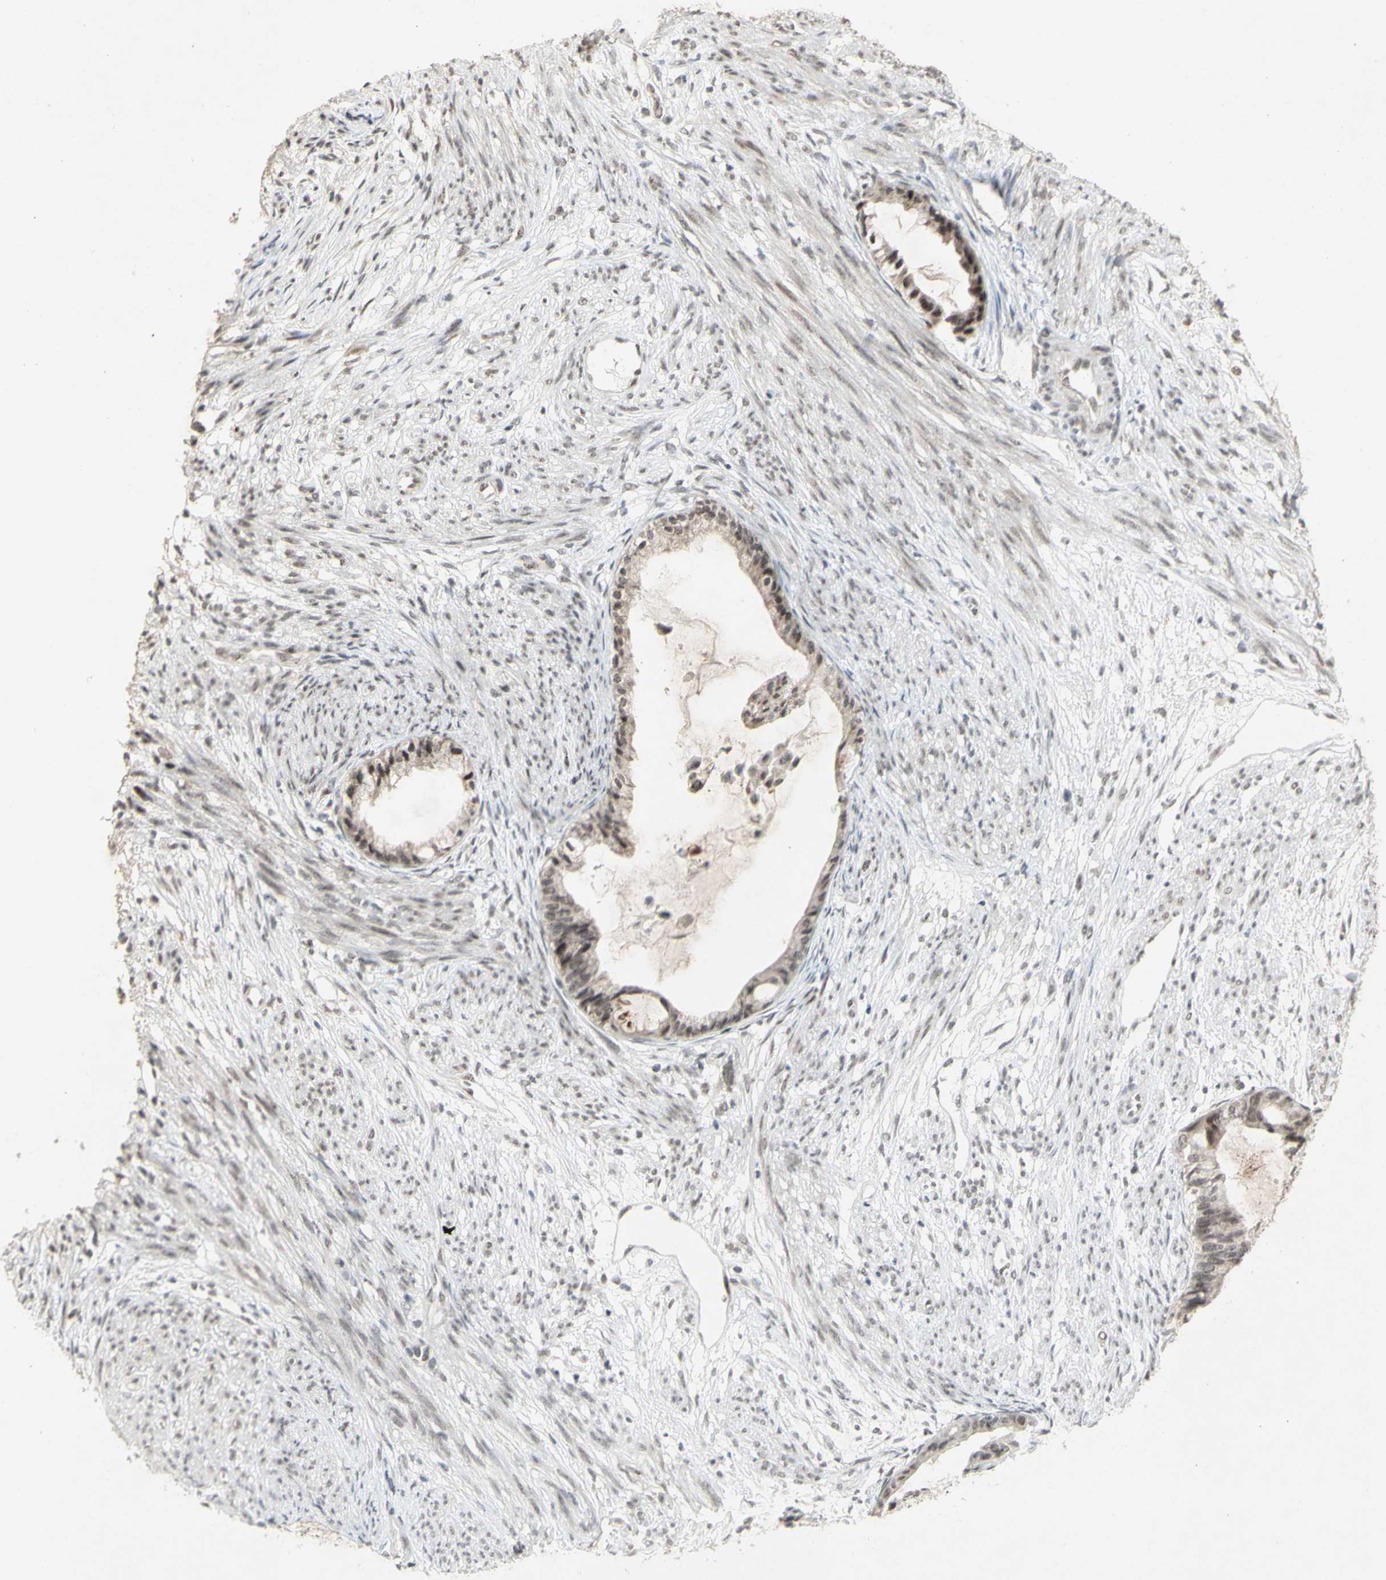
{"staining": {"intensity": "weak", "quantity": ">75%", "location": "nuclear"}, "tissue": "cervical cancer", "cell_type": "Tumor cells", "image_type": "cancer", "snomed": [{"axis": "morphology", "description": "Normal tissue, NOS"}, {"axis": "morphology", "description": "Adenocarcinoma, NOS"}, {"axis": "topography", "description": "Cervix"}, {"axis": "topography", "description": "Endometrium"}], "caption": "Cervical adenocarcinoma stained with DAB immunohistochemistry (IHC) displays low levels of weak nuclear staining in approximately >75% of tumor cells.", "gene": "CENPB", "patient": {"sex": "female", "age": 86}}